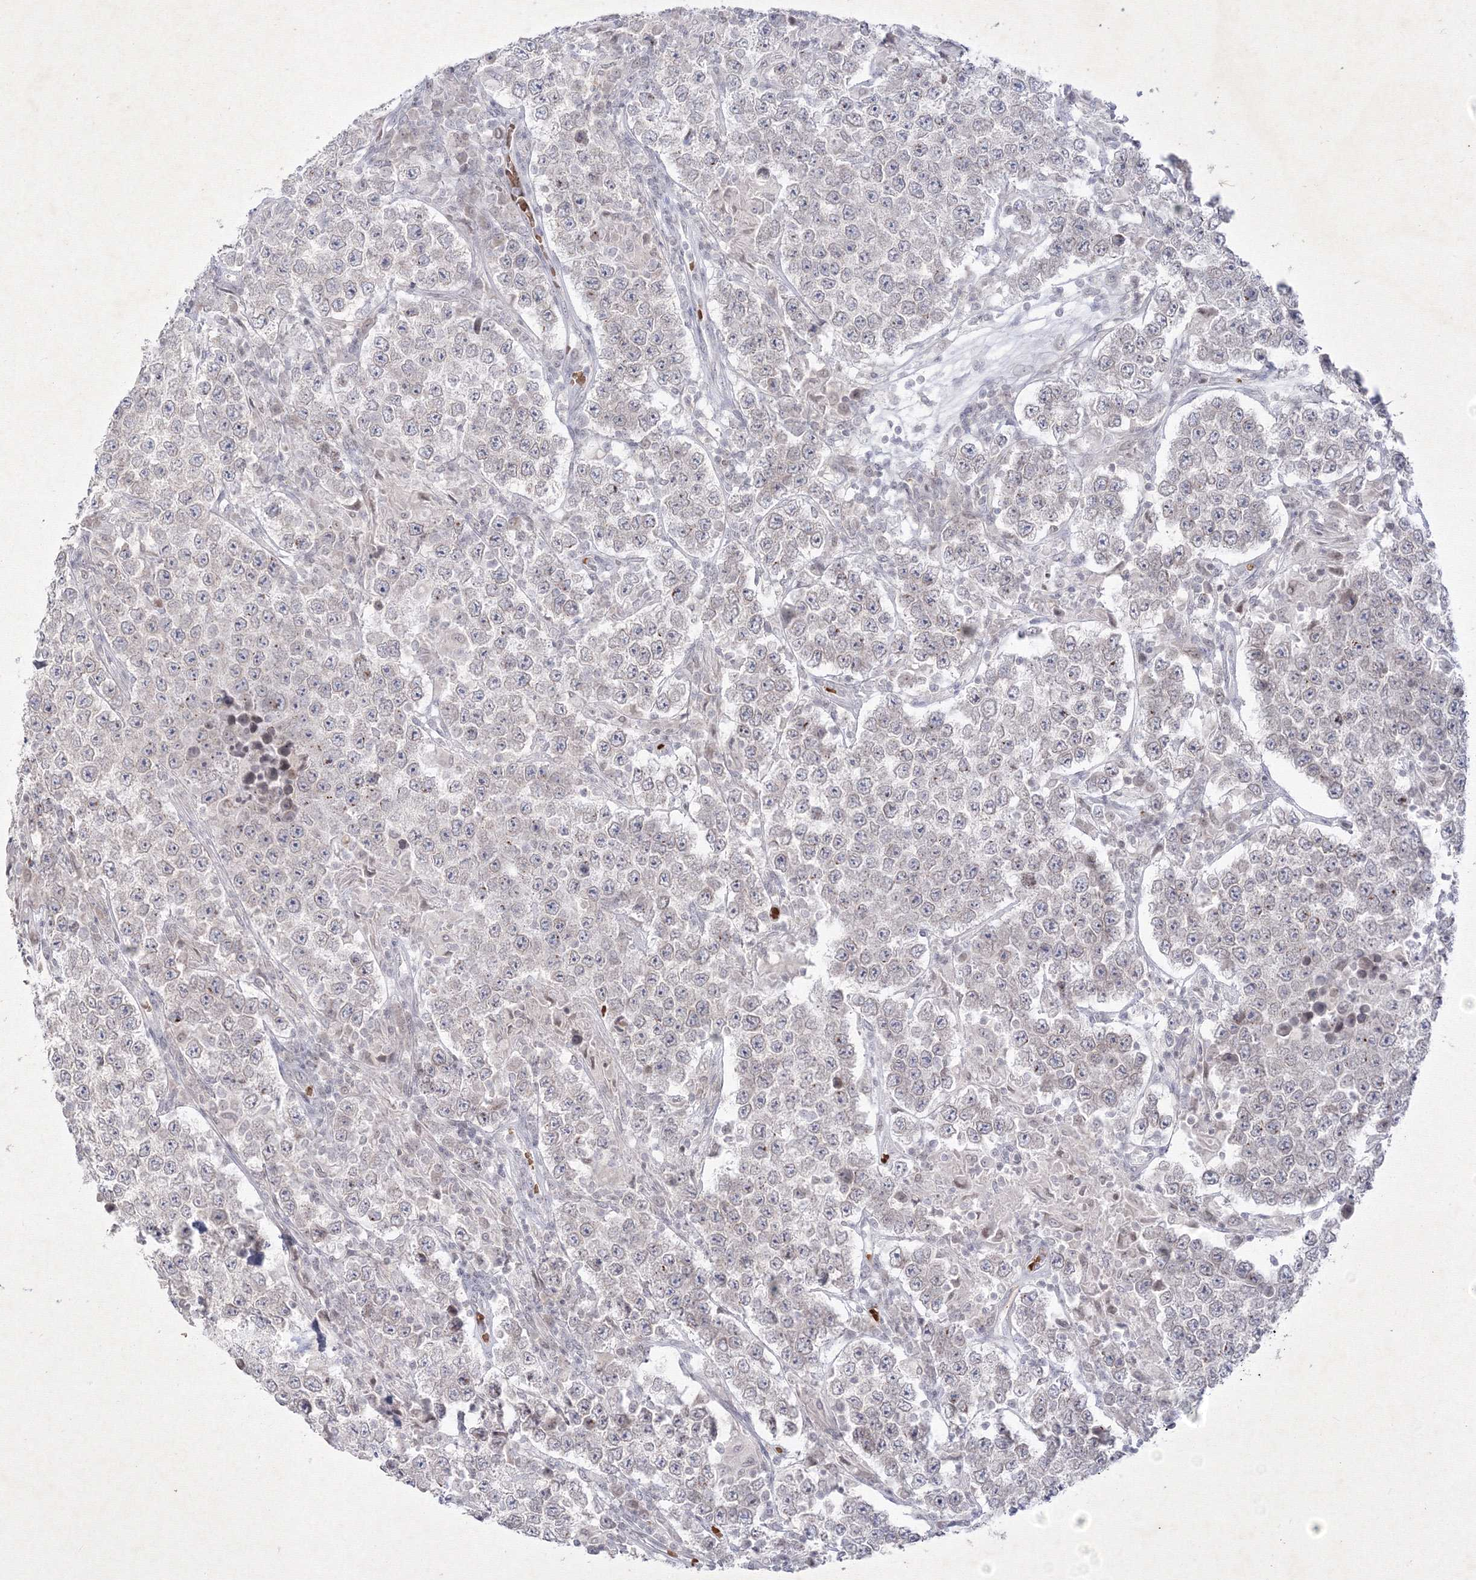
{"staining": {"intensity": "negative", "quantity": "none", "location": "none"}, "tissue": "testis cancer", "cell_type": "Tumor cells", "image_type": "cancer", "snomed": [{"axis": "morphology", "description": "Normal tissue, NOS"}, {"axis": "morphology", "description": "Urothelial carcinoma, High grade"}, {"axis": "morphology", "description": "Seminoma, NOS"}, {"axis": "morphology", "description": "Carcinoma, Embryonal, NOS"}, {"axis": "topography", "description": "Urinary bladder"}, {"axis": "topography", "description": "Testis"}], "caption": "Protein analysis of testis seminoma reveals no significant positivity in tumor cells. (Brightfield microscopy of DAB (3,3'-diaminobenzidine) immunohistochemistry (IHC) at high magnification).", "gene": "NXPE3", "patient": {"sex": "male", "age": 41}}